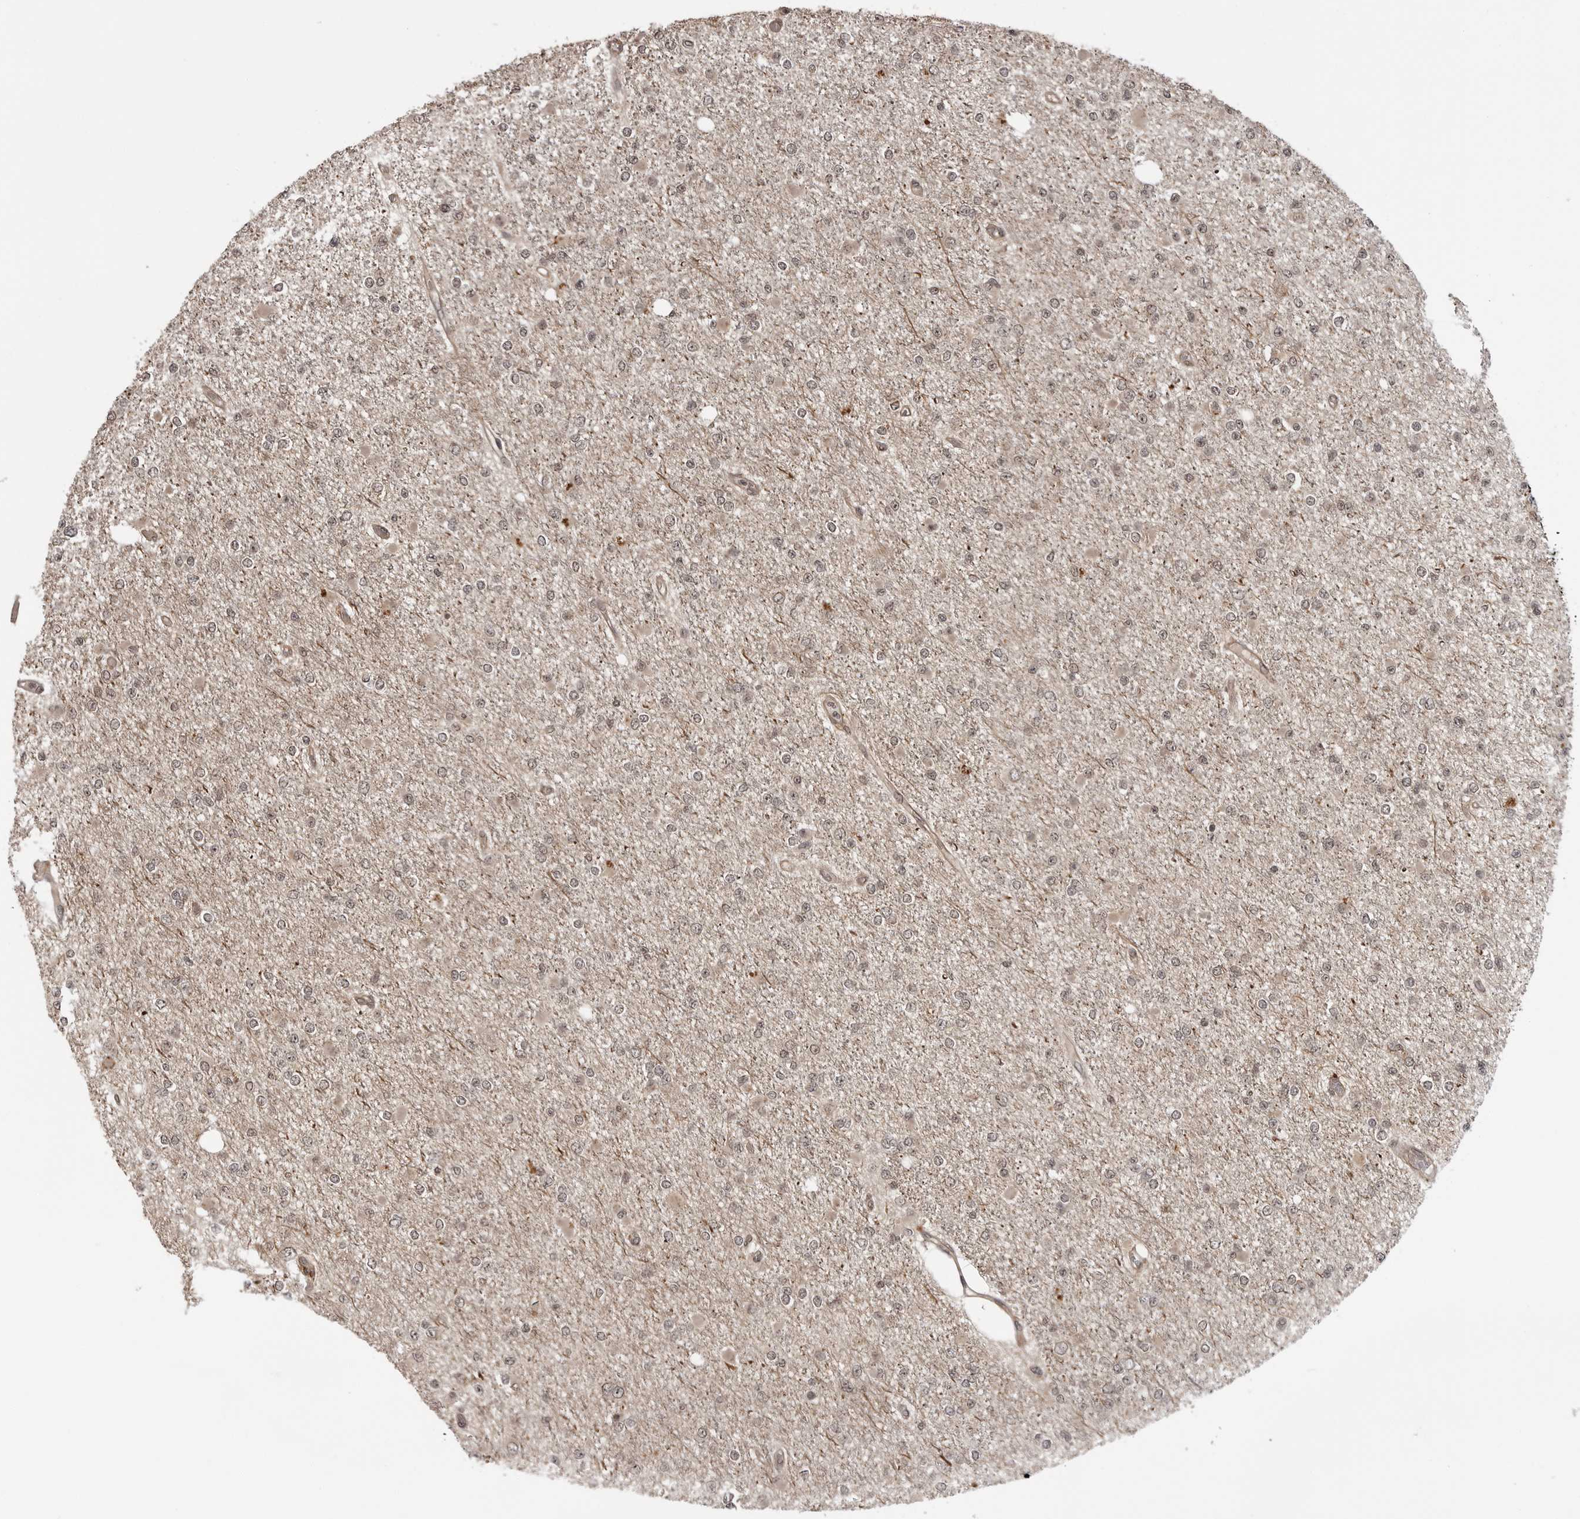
{"staining": {"intensity": "weak", "quantity": "<25%", "location": "nuclear"}, "tissue": "glioma", "cell_type": "Tumor cells", "image_type": "cancer", "snomed": [{"axis": "morphology", "description": "Glioma, malignant, Low grade"}, {"axis": "topography", "description": "Brain"}], "caption": "Immunohistochemical staining of low-grade glioma (malignant) demonstrates no significant staining in tumor cells.", "gene": "IL24", "patient": {"sex": "female", "age": 22}}